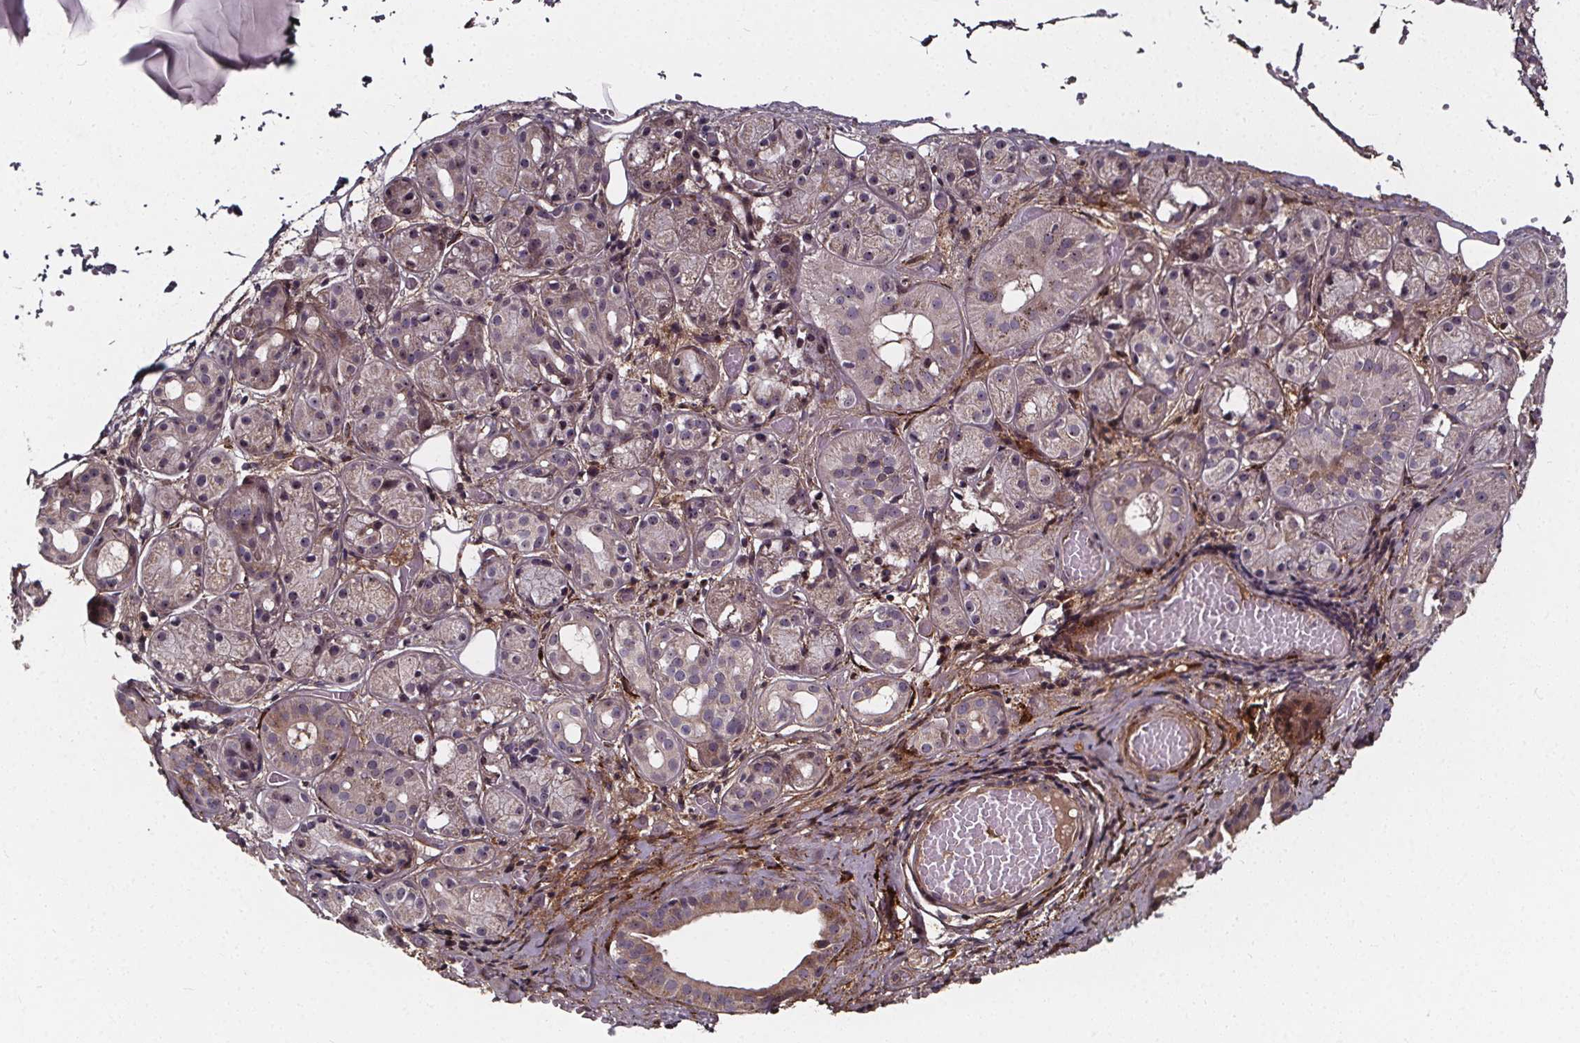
{"staining": {"intensity": "negative", "quantity": "none", "location": "none"}, "tissue": "salivary gland", "cell_type": "Glandular cells", "image_type": "normal", "snomed": [{"axis": "morphology", "description": "Normal tissue, NOS"}, {"axis": "topography", "description": "Salivary gland"}, {"axis": "topography", "description": "Peripheral nerve tissue"}], "caption": "Glandular cells show no significant positivity in benign salivary gland.", "gene": "AEBP1", "patient": {"sex": "male", "age": 71}}